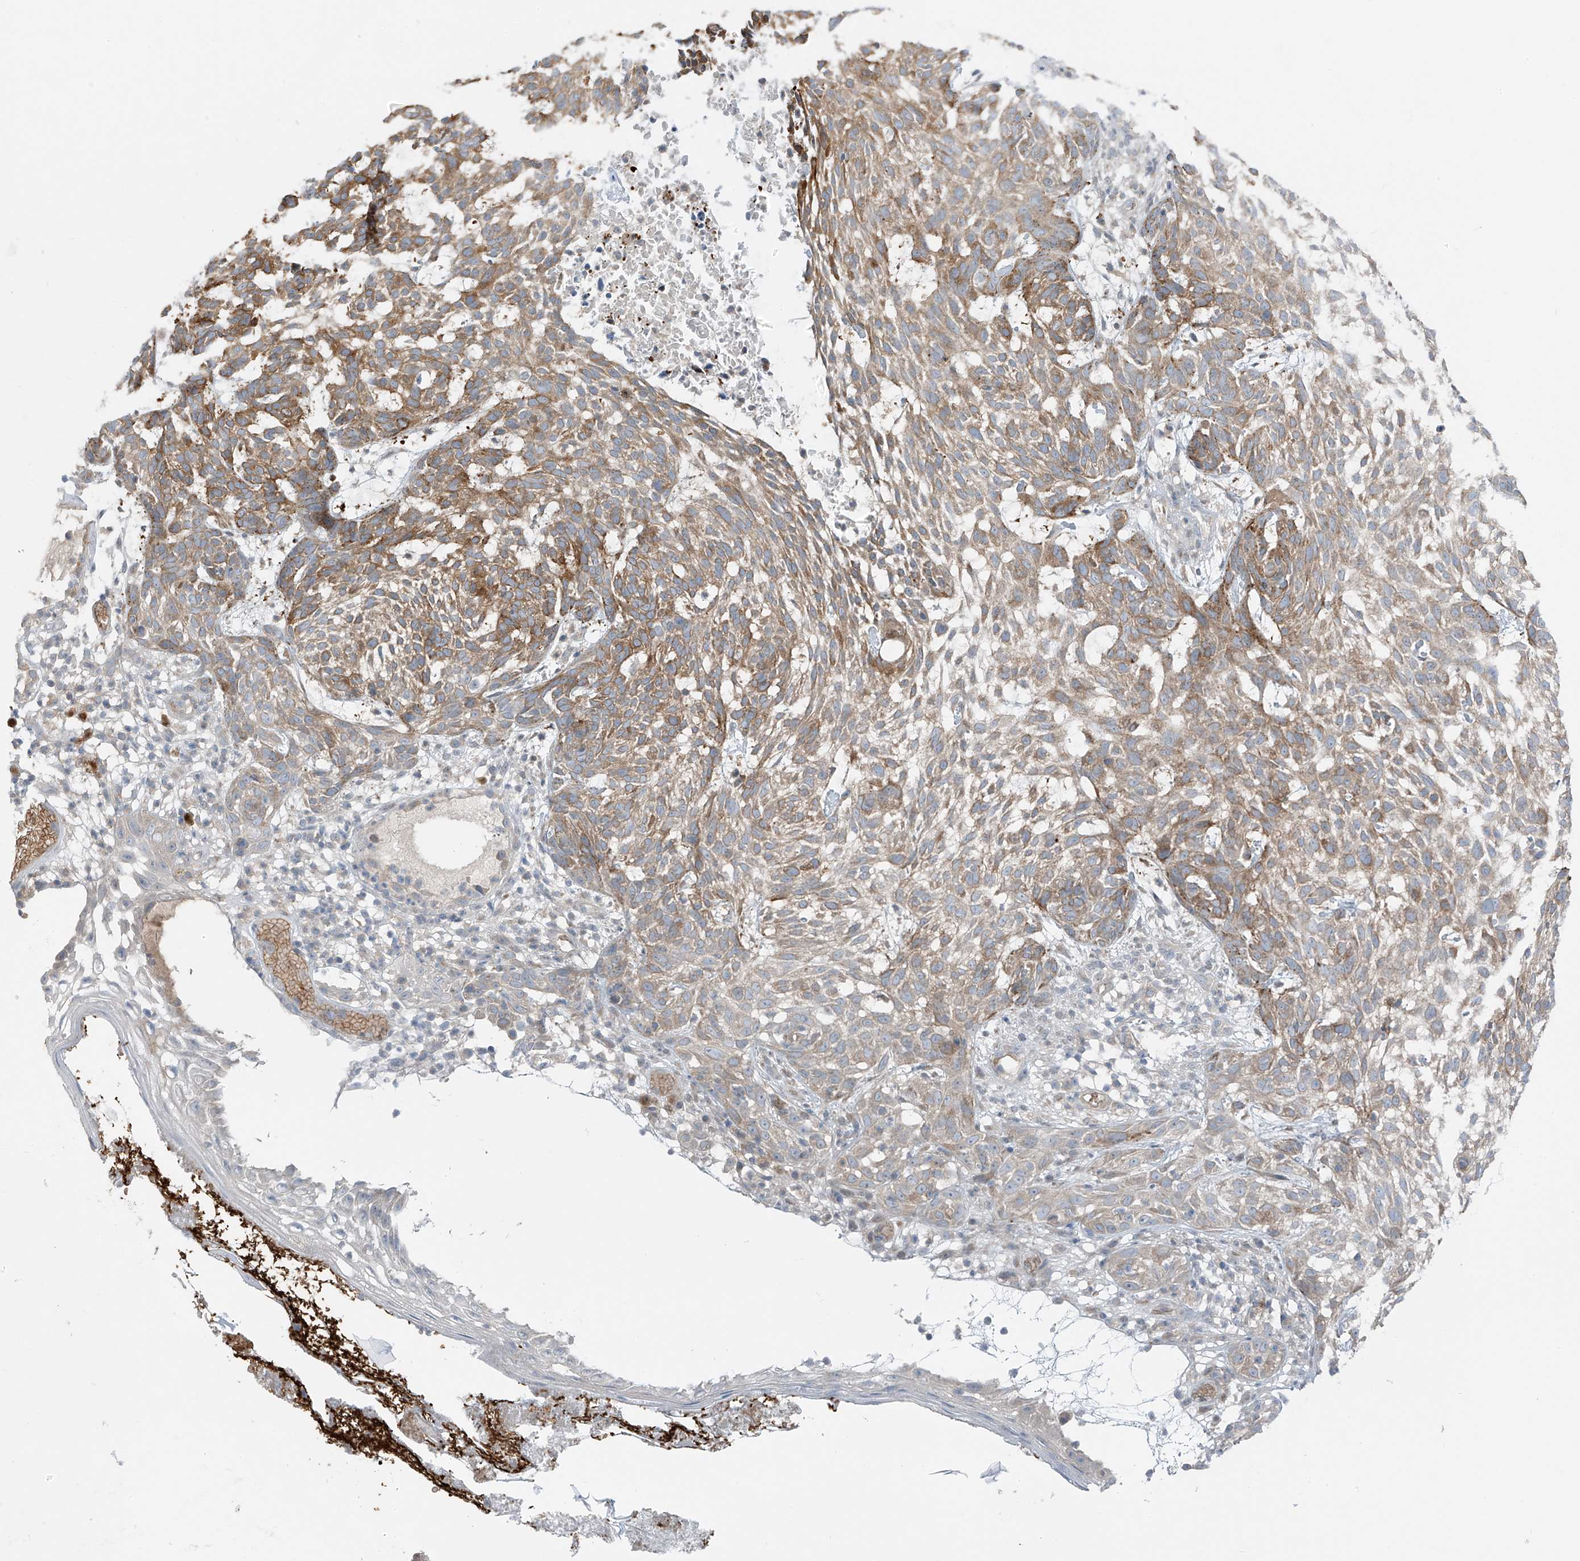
{"staining": {"intensity": "moderate", "quantity": "25%-75%", "location": "cytoplasmic/membranous"}, "tissue": "skin cancer", "cell_type": "Tumor cells", "image_type": "cancer", "snomed": [{"axis": "morphology", "description": "Basal cell carcinoma"}, {"axis": "topography", "description": "Skin"}], "caption": "This is an image of immunohistochemistry (IHC) staining of skin cancer (basal cell carcinoma), which shows moderate positivity in the cytoplasmic/membranous of tumor cells.", "gene": "SLC12A6", "patient": {"sex": "male", "age": 85}}